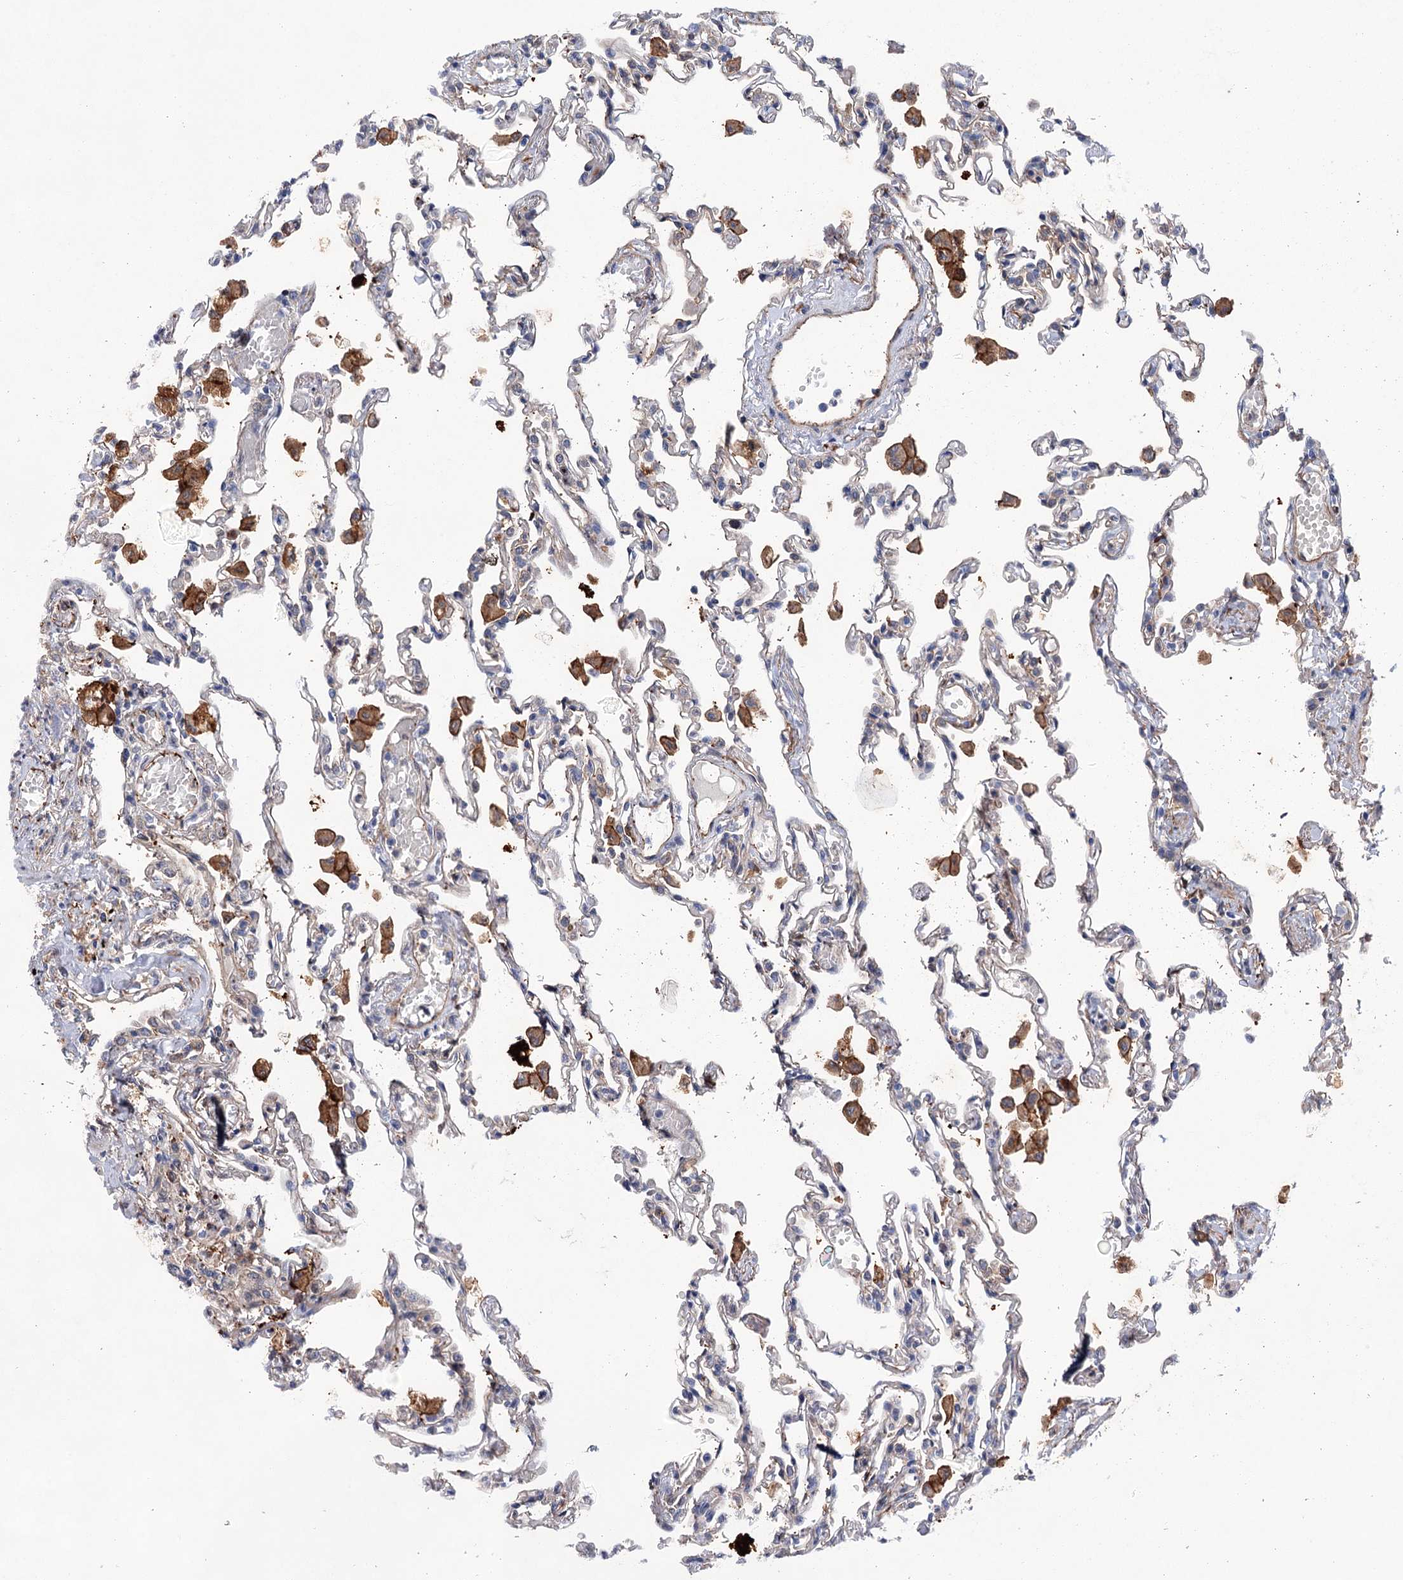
{"staining": {"intensity": "negative", "quantity": "none", "location": "none"}, "tissue": "lung", "cell_type": "Alveolar cells", "image_type": "normal", "snomed": [{"axis": "morphology", "description": "Normal tissue, NOS"}, {"axis": "topography", "description": "Bronchus"}, {"axis": "topography", "description": "Lung"}], "caption": "DAB immunohistochemical staining of normal human lung shows no significant expression in alveolar cells. The staining is performed using DAB (3,3'-diaminobenzidine) brown chromogen with nuclei counter-stained in using hematoxylin.", "gene": "TMTC3", "patient": {"sex": "female", "age": 49}}